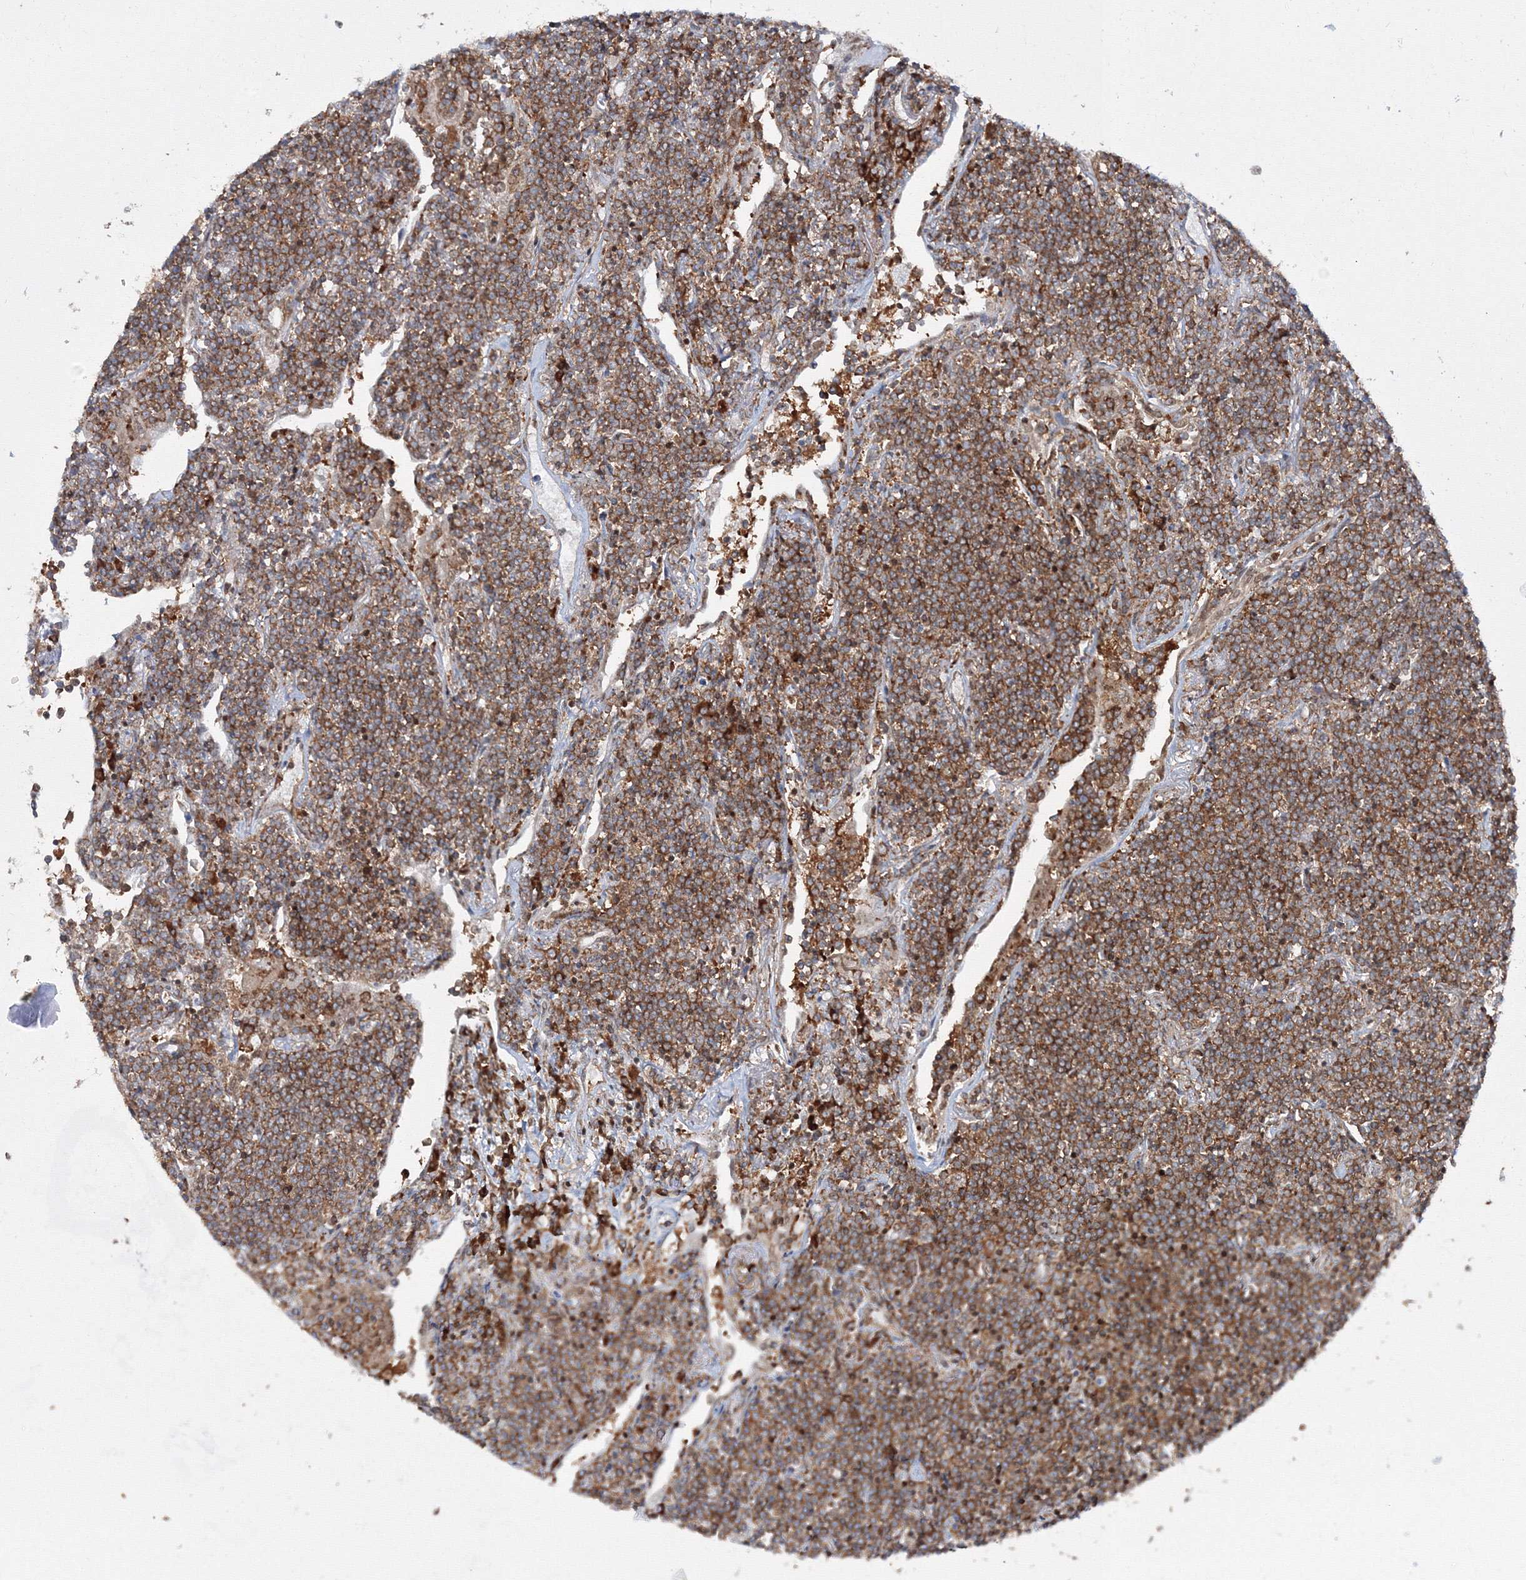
{"staining": {"intensity": "moderate", "quantity": ">75%", "location": "cytoplasmic/membranous"}, "tissue": "lymphoma", "cell_type": "Tumor cells", "image_type": "cancer", "snomed": [{"axis": "morphology", "description": "Malignant lymphoma, non-Hodgkin's type, Low grade"}, {"axis": "topography", "description": "Lung"}], "caption": "This is an image of IHC staining of lymphoma, which shows moderate staining in the cytoplasmic/membranous of tumor cells.", "gene": "HARS1", "patient": {"sex": "female", "age": 71}}